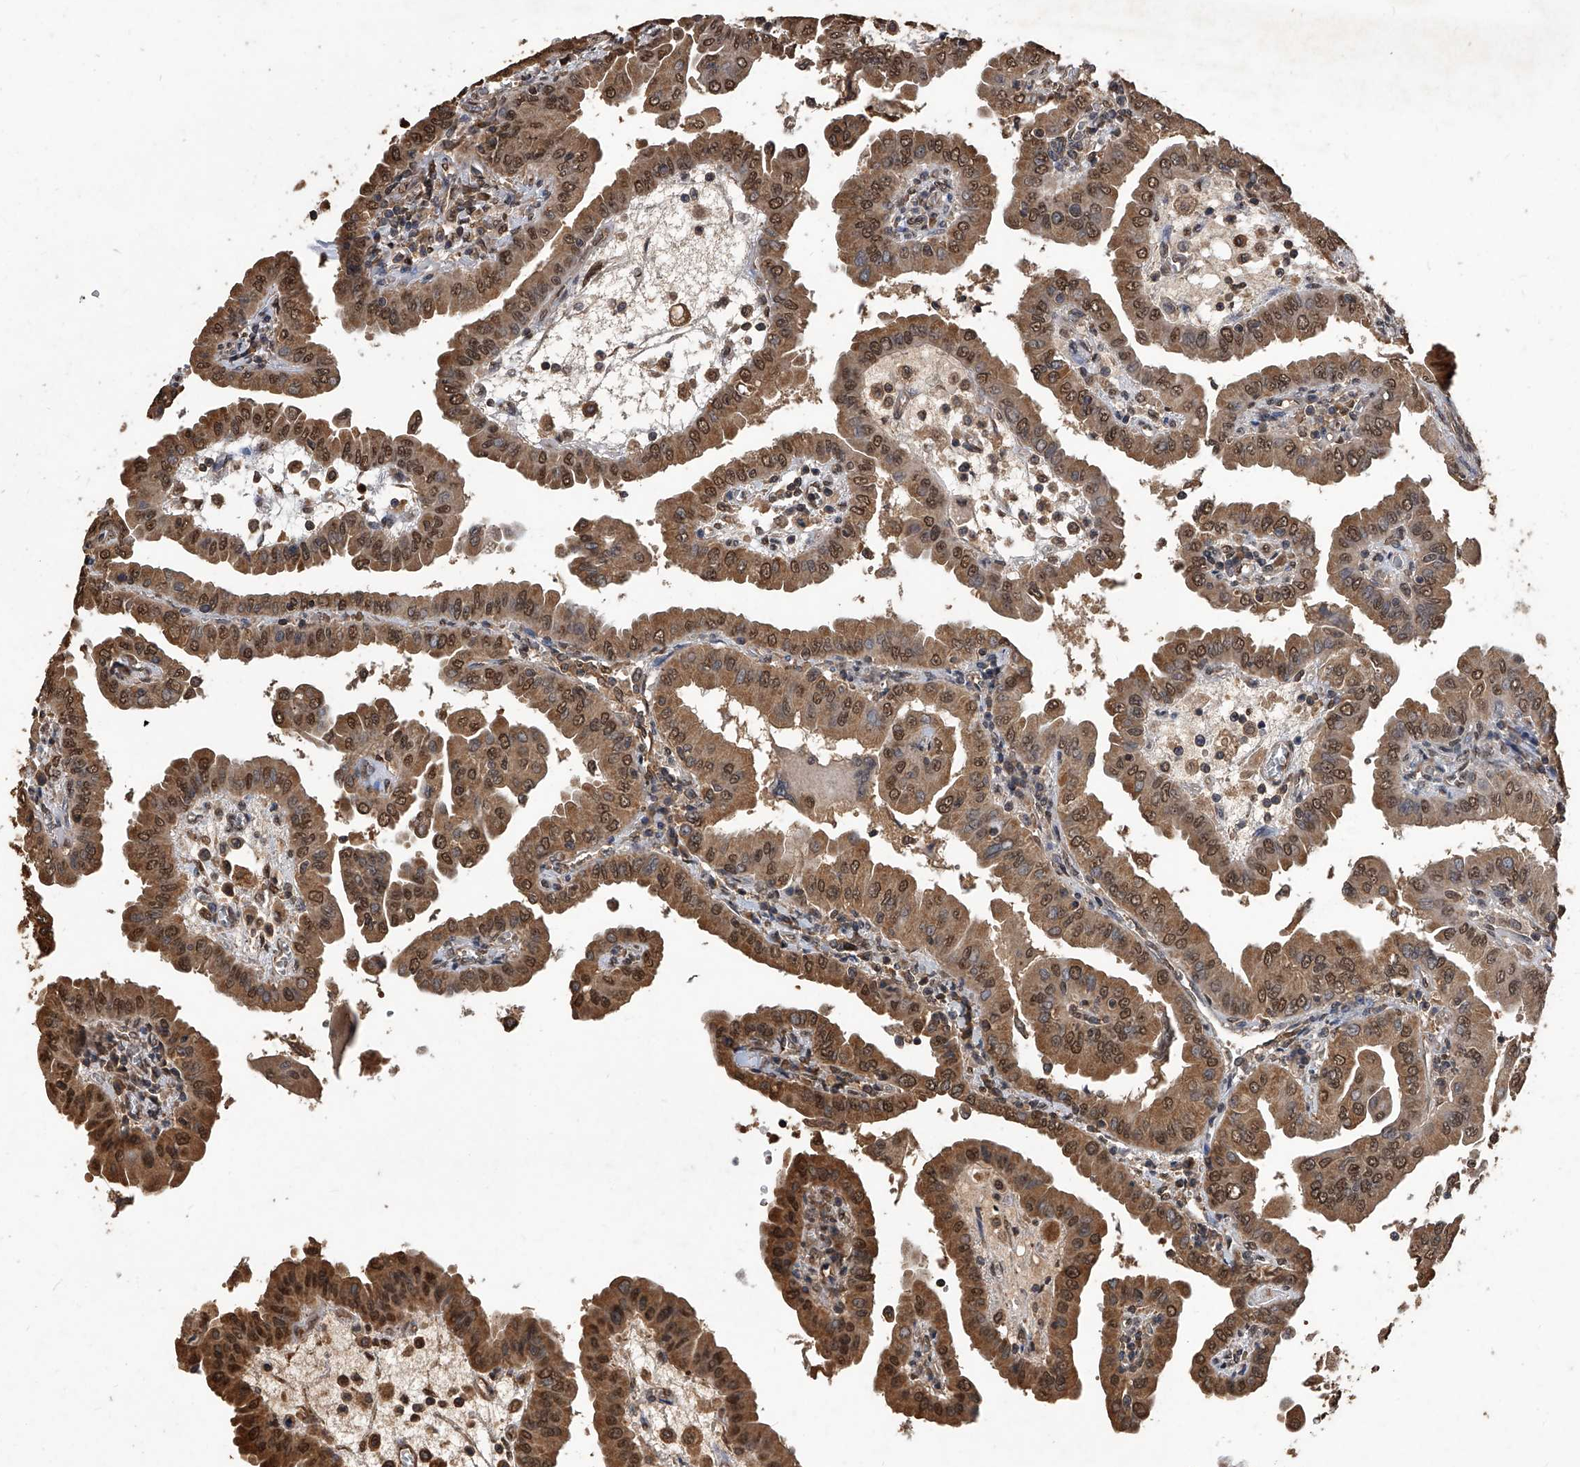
{"staining": {"intensity": "strong", "quantity": ">75%", "location": "cytoplasmic/membranous,nuclear"}, "tissue": "thyroid cancer", "cell_type": "Tumor cells", "image_type": "cancer", "snomed": [{"axis": "morphology", "description": "Papillary adenocarcinoma, NOS"}, {"axis": "topography", "description": "Thyroid gland"}], "caption": "This photomicrograph exhibits immunohistochemistry (IHC) staining of thyroid papillary adenocarcinoma, with high strong cytoplasmic/membranous and nuclear expression in about >75% of tumor cells.", "gene": "FBXL4", "patient": {"sex": "male", "age": 33}}